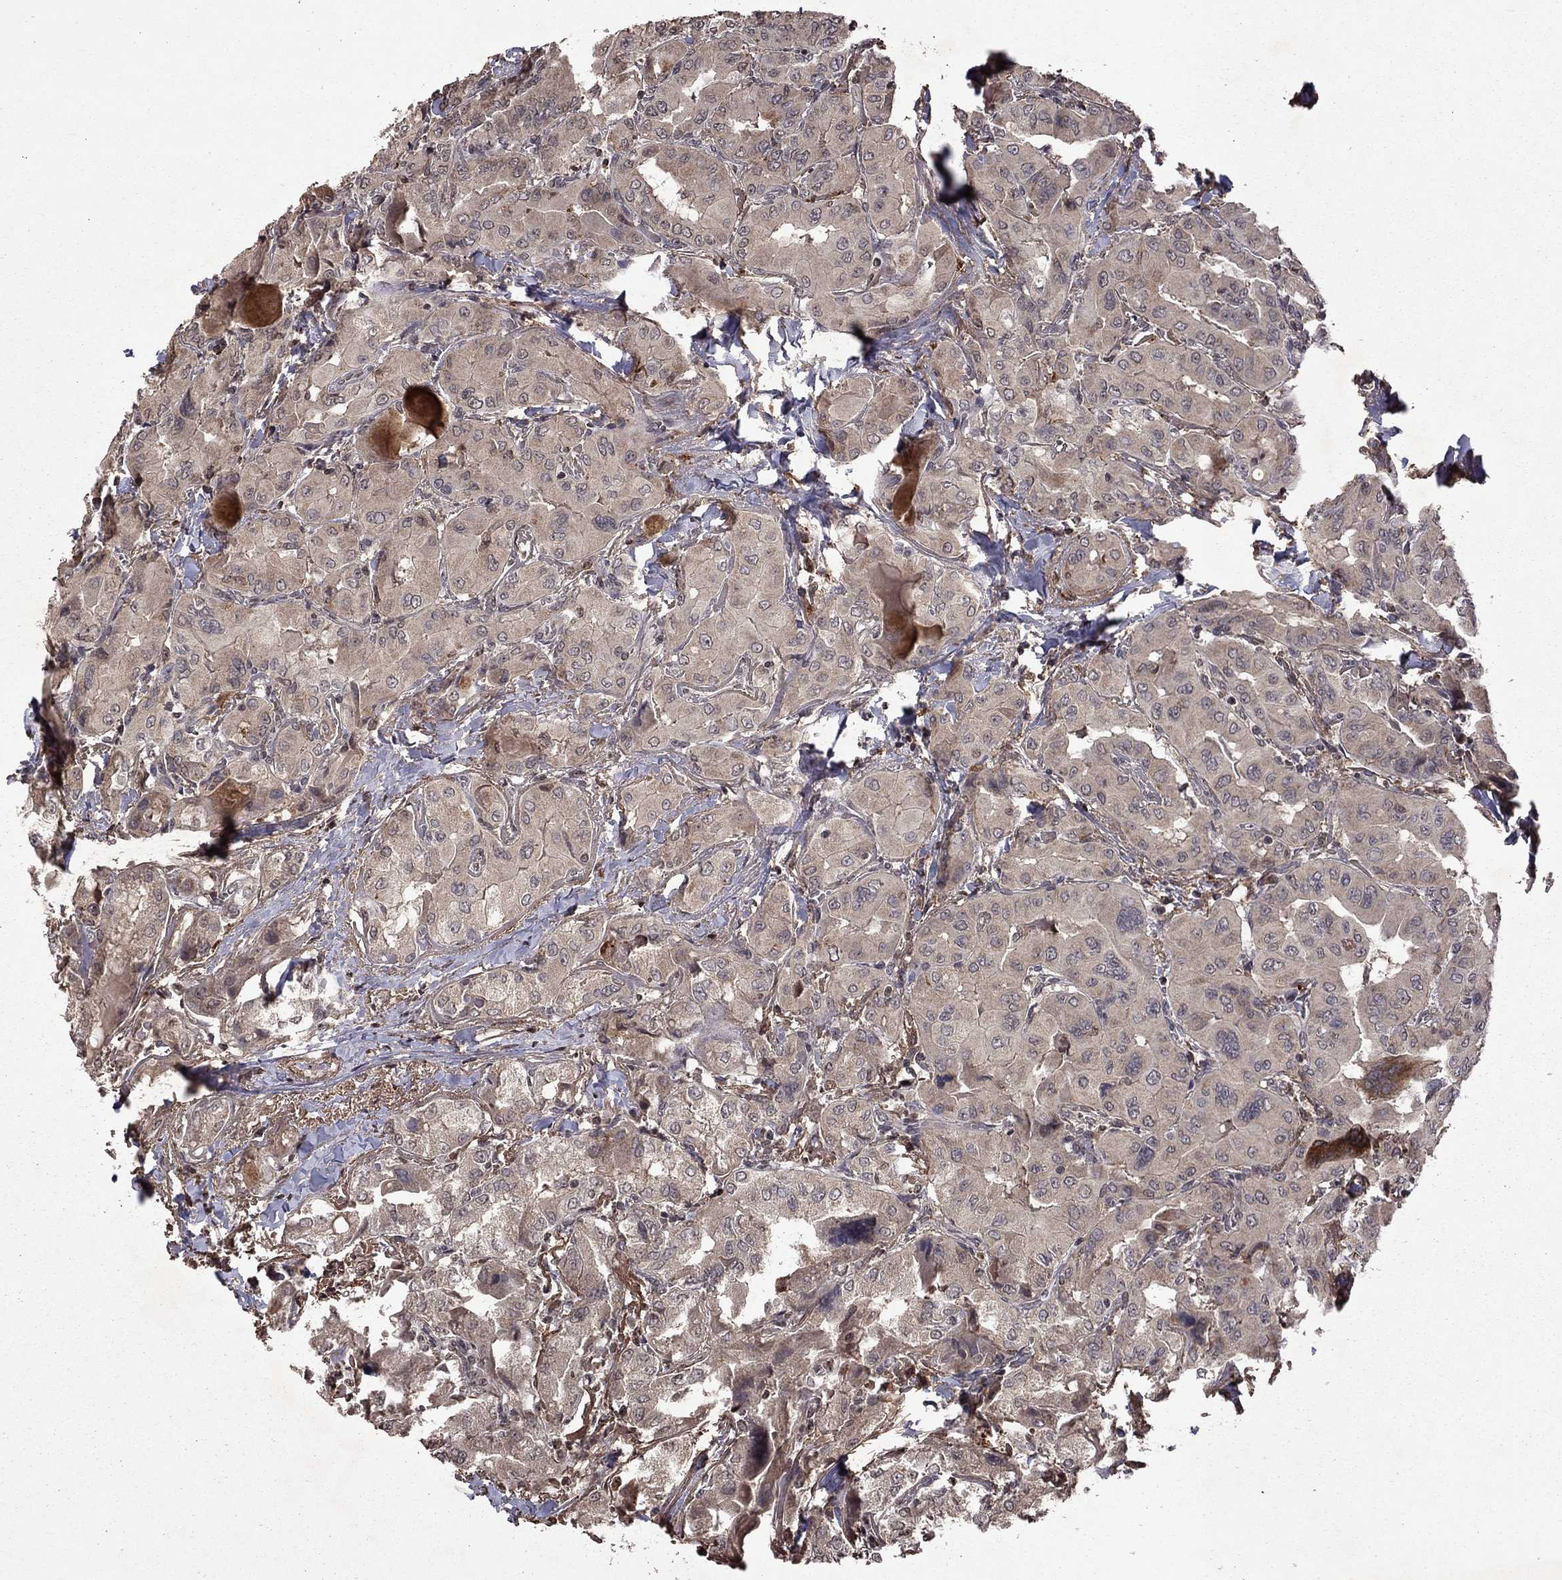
{"staining": {"intensity": "negative", "quantity": "none", "location": "none"}, "tissue": "thyroid cancer", "cell_type": "Tumor cells", "image_type": "cancer", "snomed": [{"axis": "morphology", "description": "Normal tissue, NOS"}, {"axis": "morphology", "description": "Papillary adenocarcinoma, NOS"}, {"axis": "topography", "description": "Thyroid gland"}], "caption": "The immunohistochemistry (IHC) histopathology image has no significant expression in tumor cells of thyroid papillary adenocarcinoma tissue.", "gene": "NLGN1", "patient": {"sex": "female", "age": 66}}